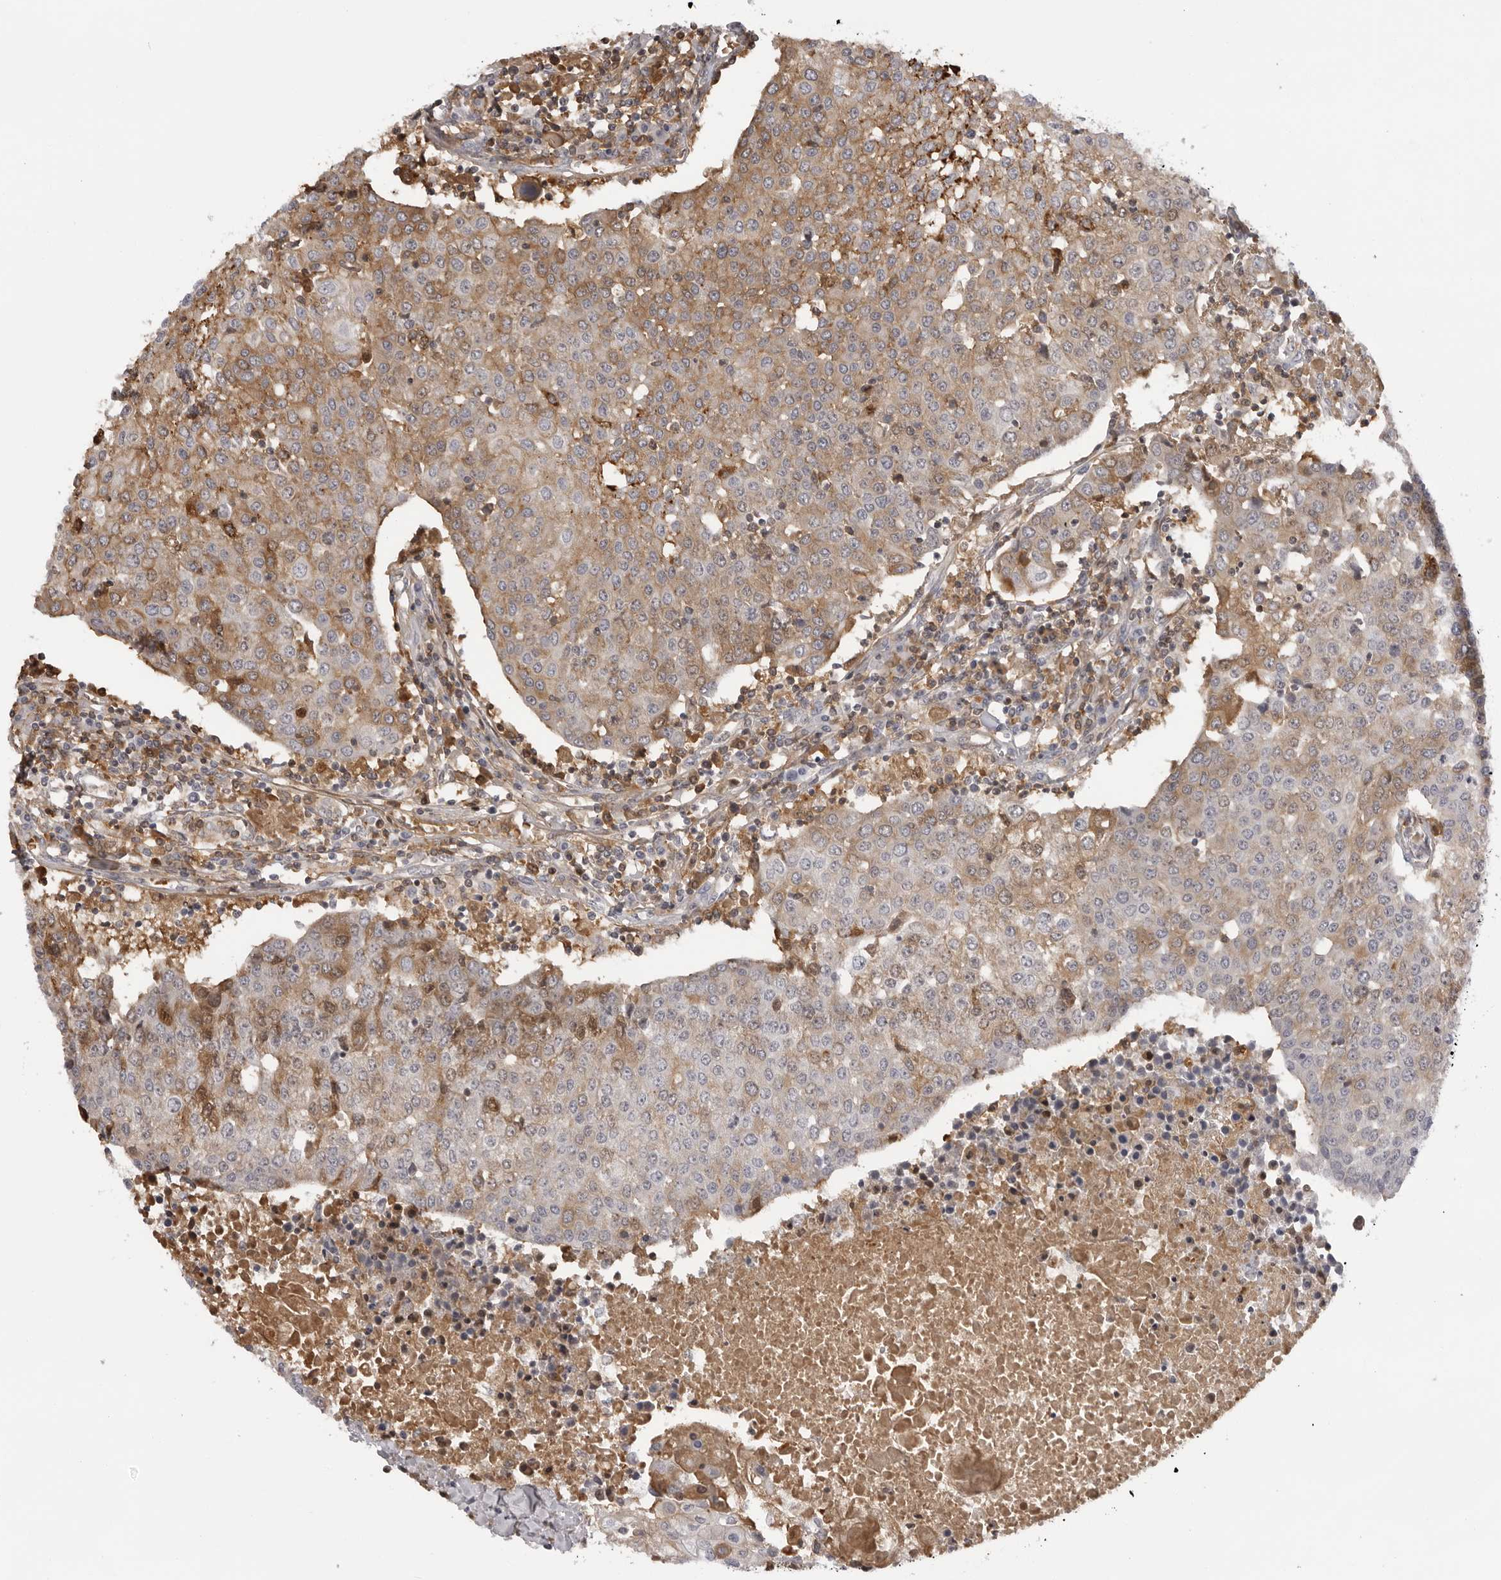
{"staining": {"intensity": "weak", "quantity": ">75%", "location": "cytoplasmic/membranous"}, "tissue": "urothelial cancer", "cell_type": "Tumor cells", "image_type": "cancer", "snomed": [{"axis": "morphology", "description": "Urothelial carcinoma, High grade"}, {"axis": "topography", "description": "Urinary bladder"}], "caption": "Immunohistochemistry micrograph of neoplastic tissue: high-grade urothelial carcinoma stained using immunohistochemistry displays low levels of weak protein expression localized specifically in the cytoplasmic/membranous of tumor cells, appearing as a cytoplasmic/membranous brown color.", "gene": "PLEKHF2", "patient": {"sex": "female", "age": 85}}